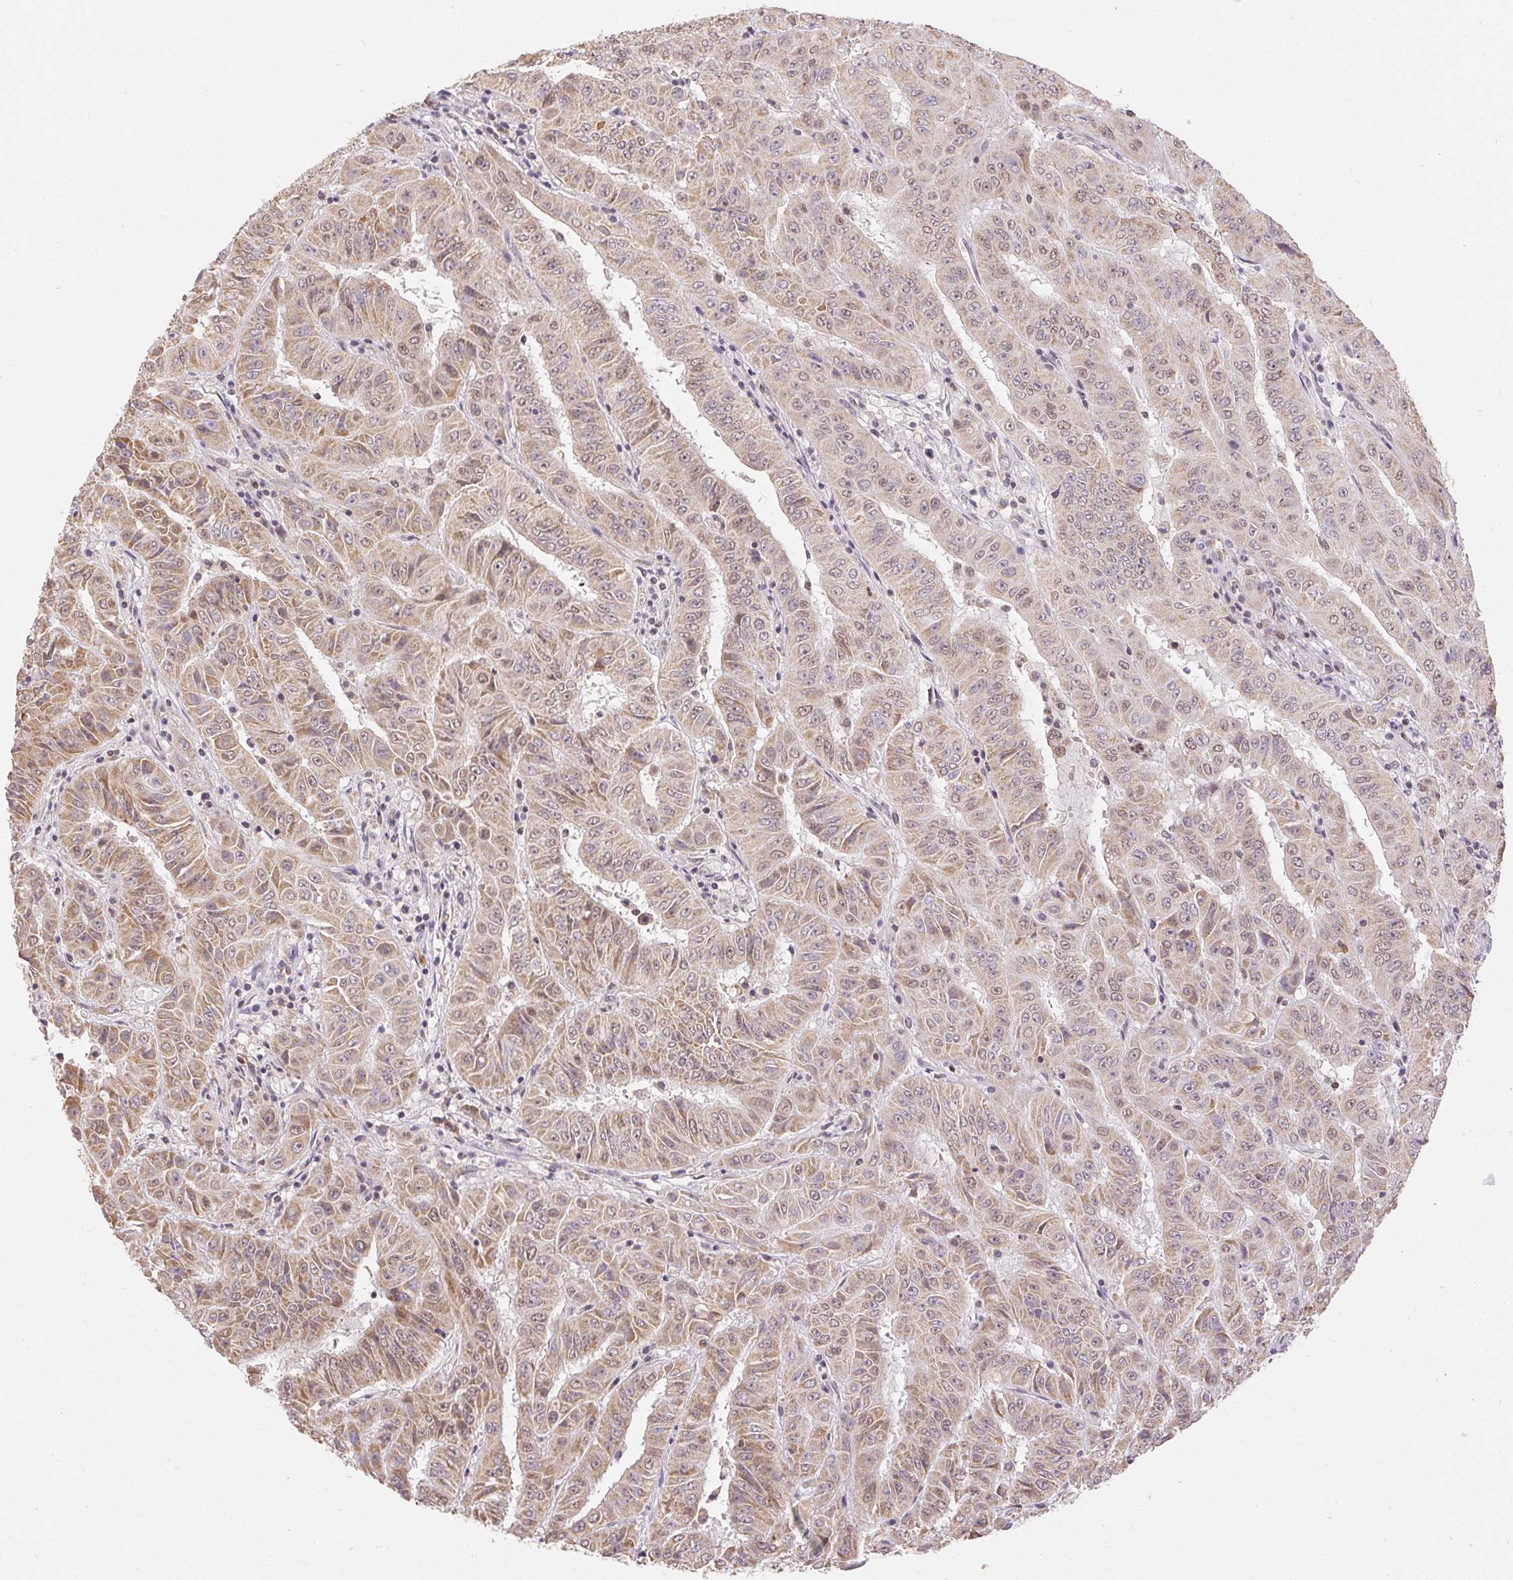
{"staining": {"intensity": "moderate", "quantity": ">75%", "location": "cytoplasmic/membranous,nuclear"}, "tissue": "pancreatic cancer", "cell_type": "Tumor cells", "image_type": "cancer", "snomed": [{"axis": "morphology", "description": "Adenocarcinoma, NOS"}, {"axis": "topography", "description": "Pancreas"}], "caption": "DAB immunohistochemical staining of pancreatic adenocarcinoma demonstrates moderate cytoplasmic/membranous and nuclear protein expression in approximately >75% of tumor cells.", "gene": "PIWIL4", "patient": {"sex": "male", "age": 63}}